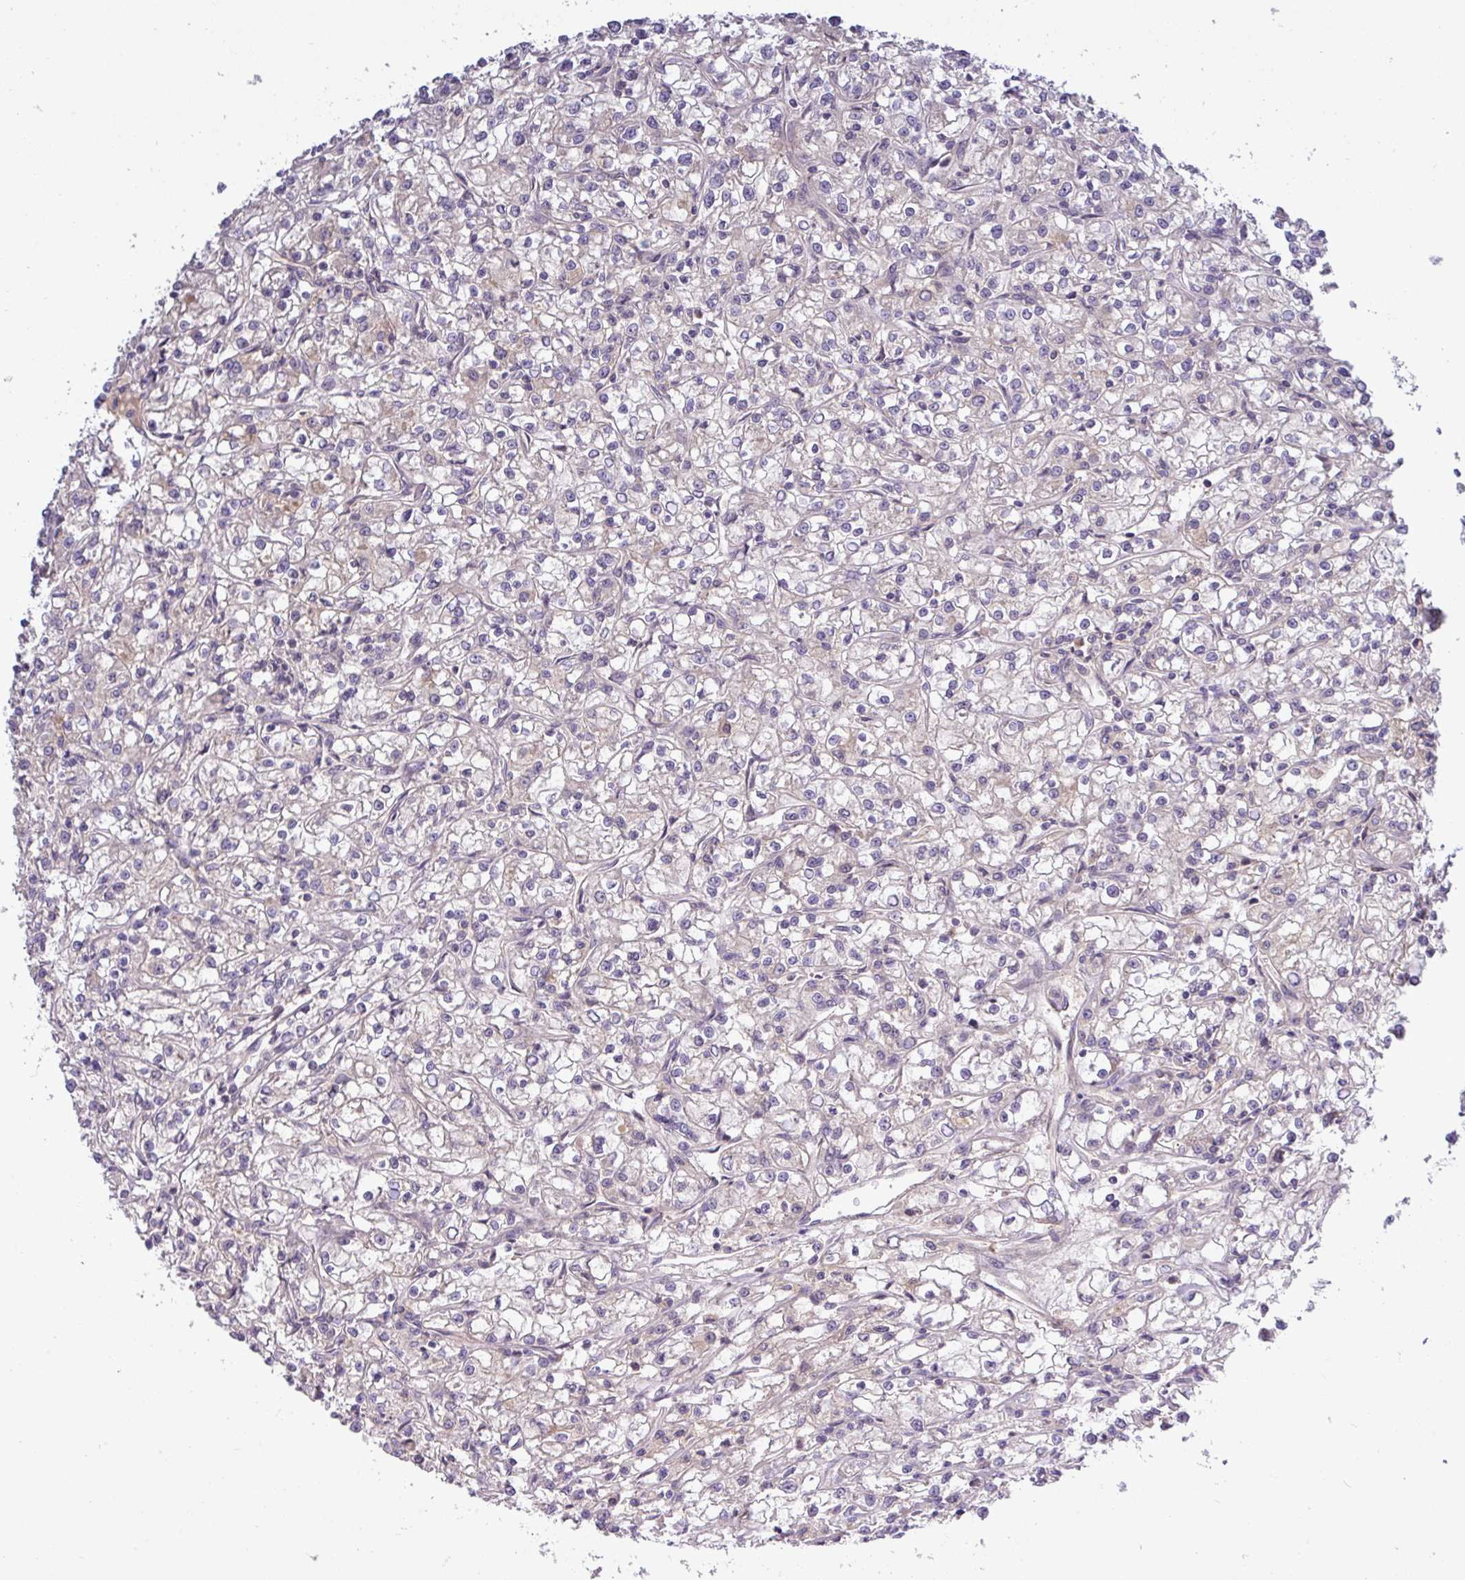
{"staining": {"intensity": "negative", "quantity": "none", "location": "none"}, "tissue": "renal cancer", "cell_type": "Tumor cells", "image_type": "cancer", "snomed": [{"axis": "morphology", "description": "Adenocarcinoma, NOS"}, {"axis": "topography", "description": "Kidney"}], "caption": "DAB immunohistochemical staining of human renal cancer reveals no significant expression in tumor cells. (Immunohistochemistry, brightfield microscopy, high magnification).", "gene": "TMEM62", "patient": {"sex": "female", "age": 59}}